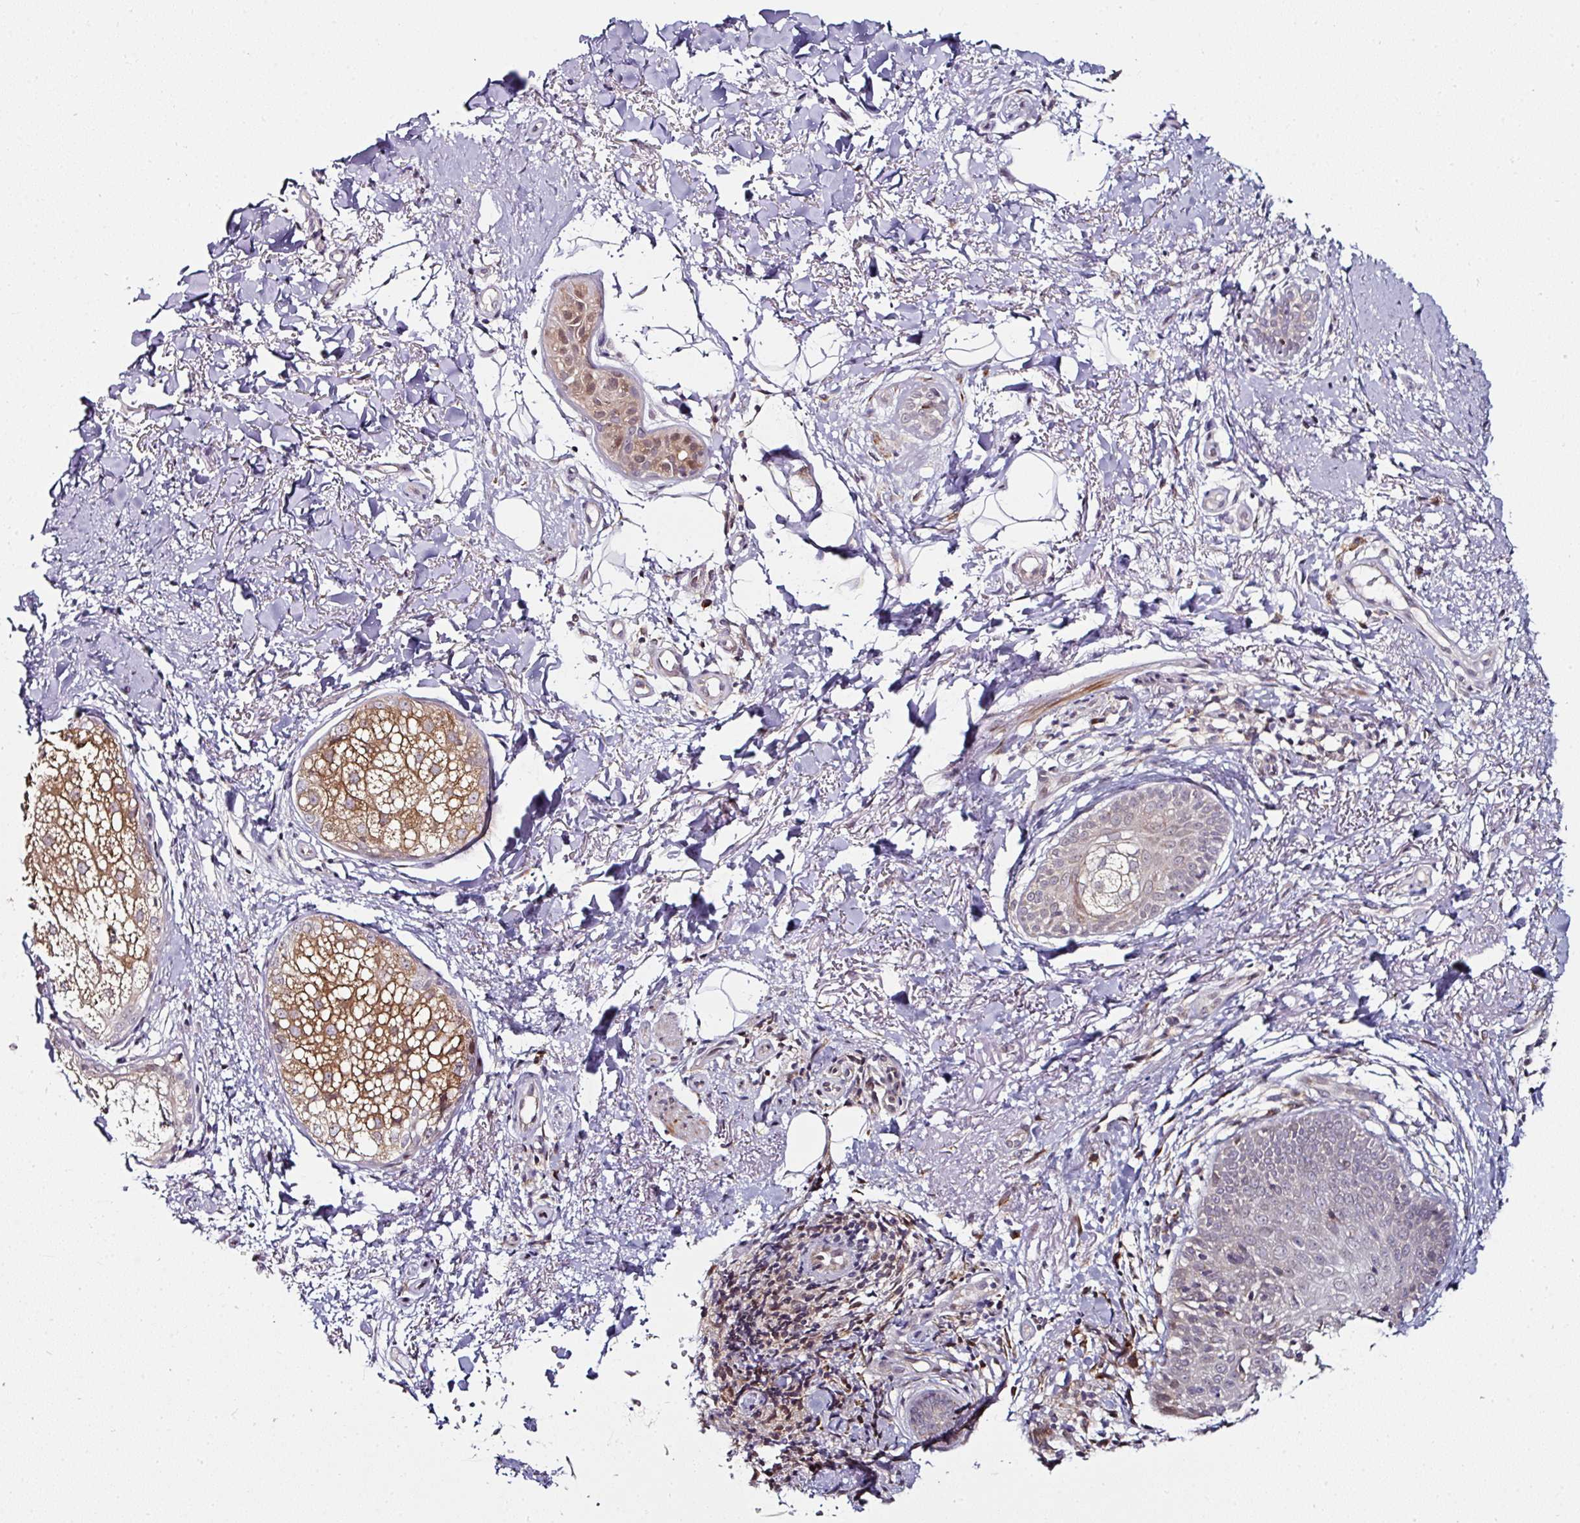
{"staining": {"intensity": "negative", "quantity": "none", "location": "none"}, "tissue": "skin cancer", "cell_type": "Tumor cells", "image_type": "cancer", "snomed": [{"axis": "morphology", "description": "Basal cell carcinoma"}, {"axis": "topography", "description": "Skin"}], "caption": "A photomicrograph of human basal cell carcinoma (skin) is negative for staining in tumor cells. (DAB (3,3'-diaminobenzidine) immunohistochemistry, high magnification).", "gene": "APOLD1", "patient": {"sex": "female", "age": 60}}